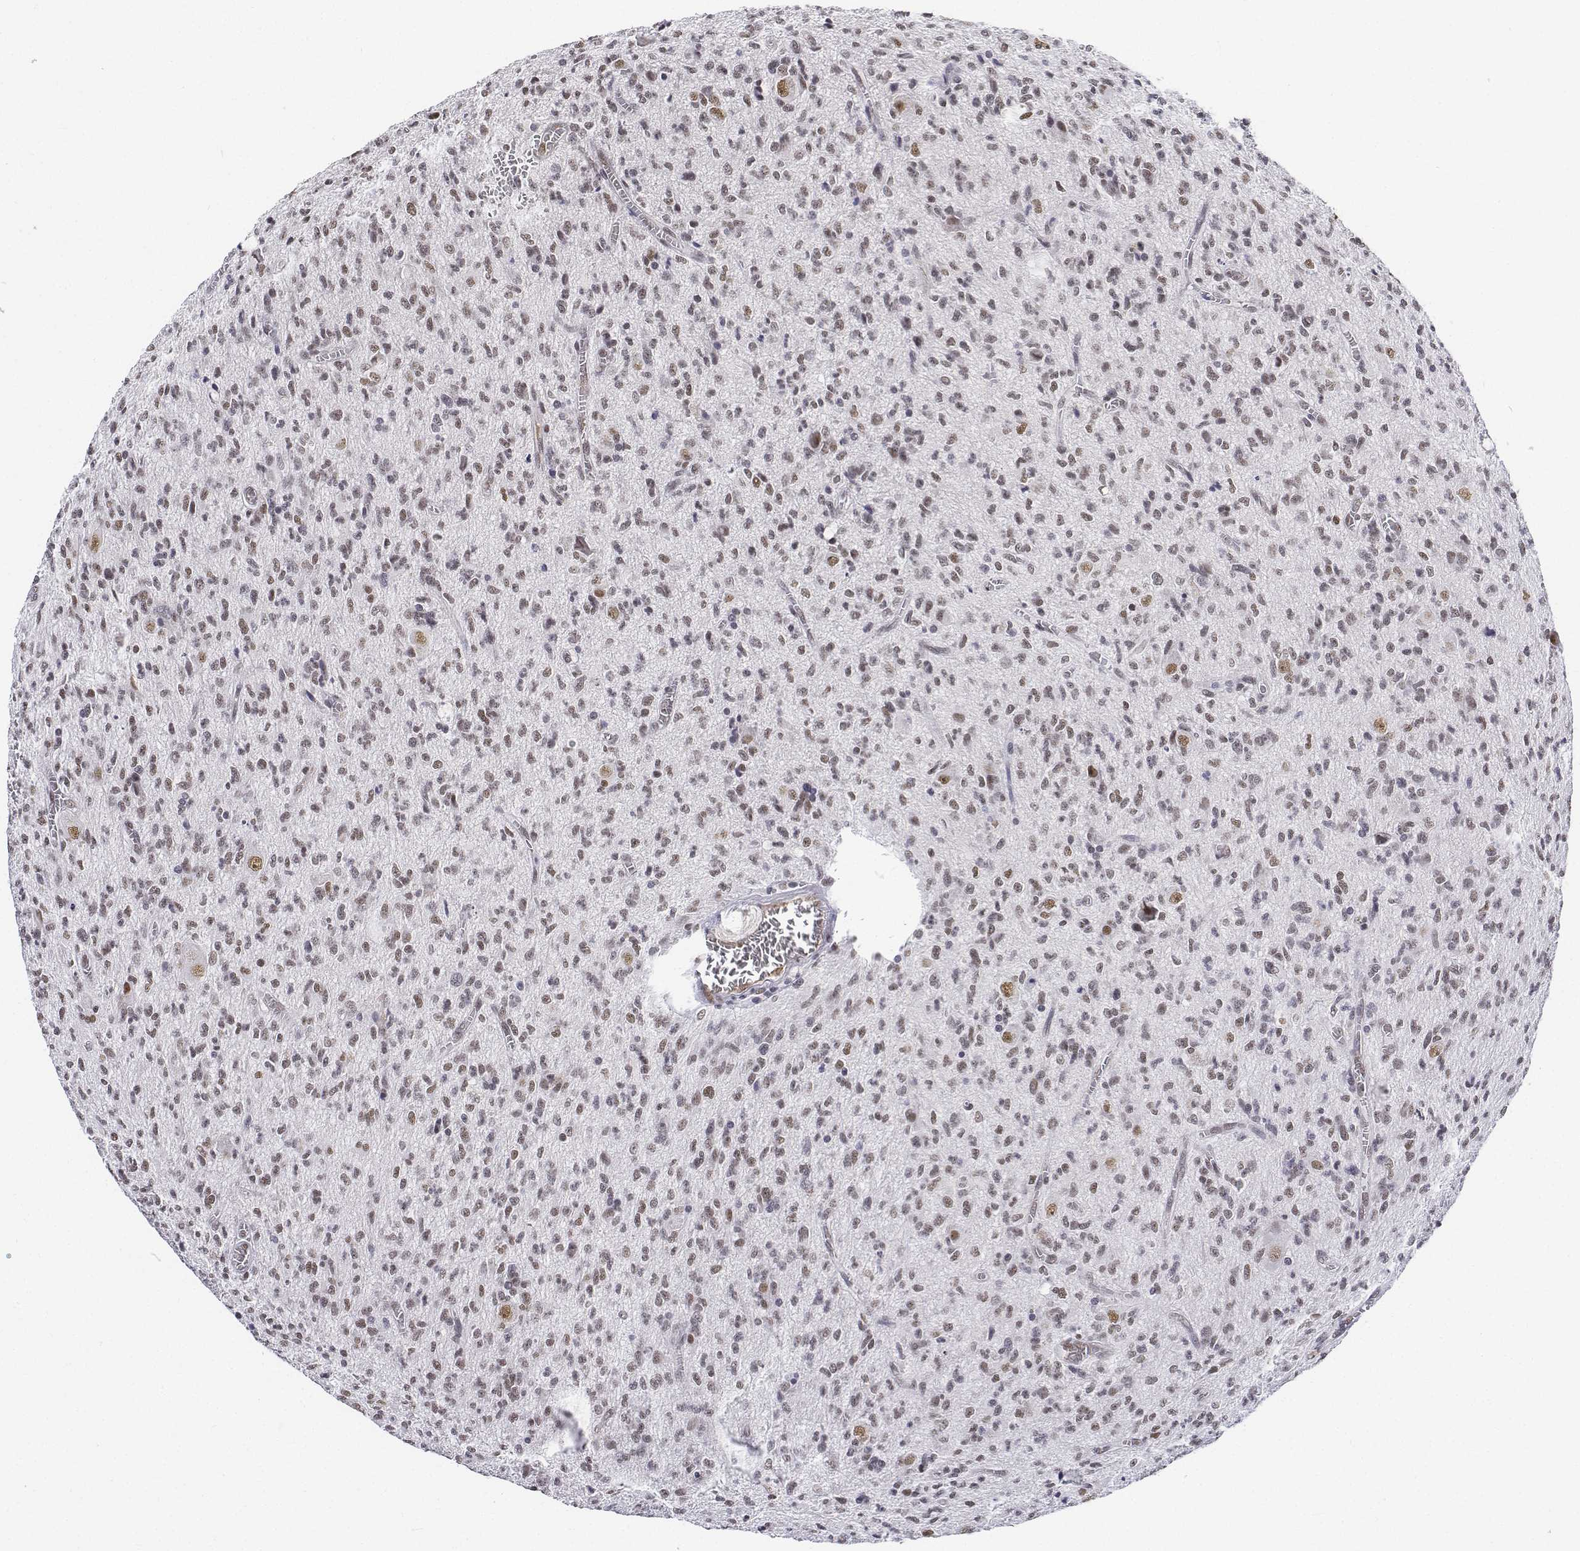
{"staining": {"intensity": "weak", "quantity": ">75%", "location": "nuclear"}, "tissue": "glioma", "cell_type": "Tumor cells", "image_type": "cancer", "snomed": [{"axis": "morphology", "description": "Glioma, malignant, Low grade"}, {"axis": "topography", "description": "Brain"}], "caption": "A low amount of weak nuclear staining is identified in approximately >75% of tumor cells in glioma tissue. (brown staining indicates protein expression, while blue staining denotes nuclei).", "gene": "ATRX", "patient": {"sex": "male", "age": 64}}